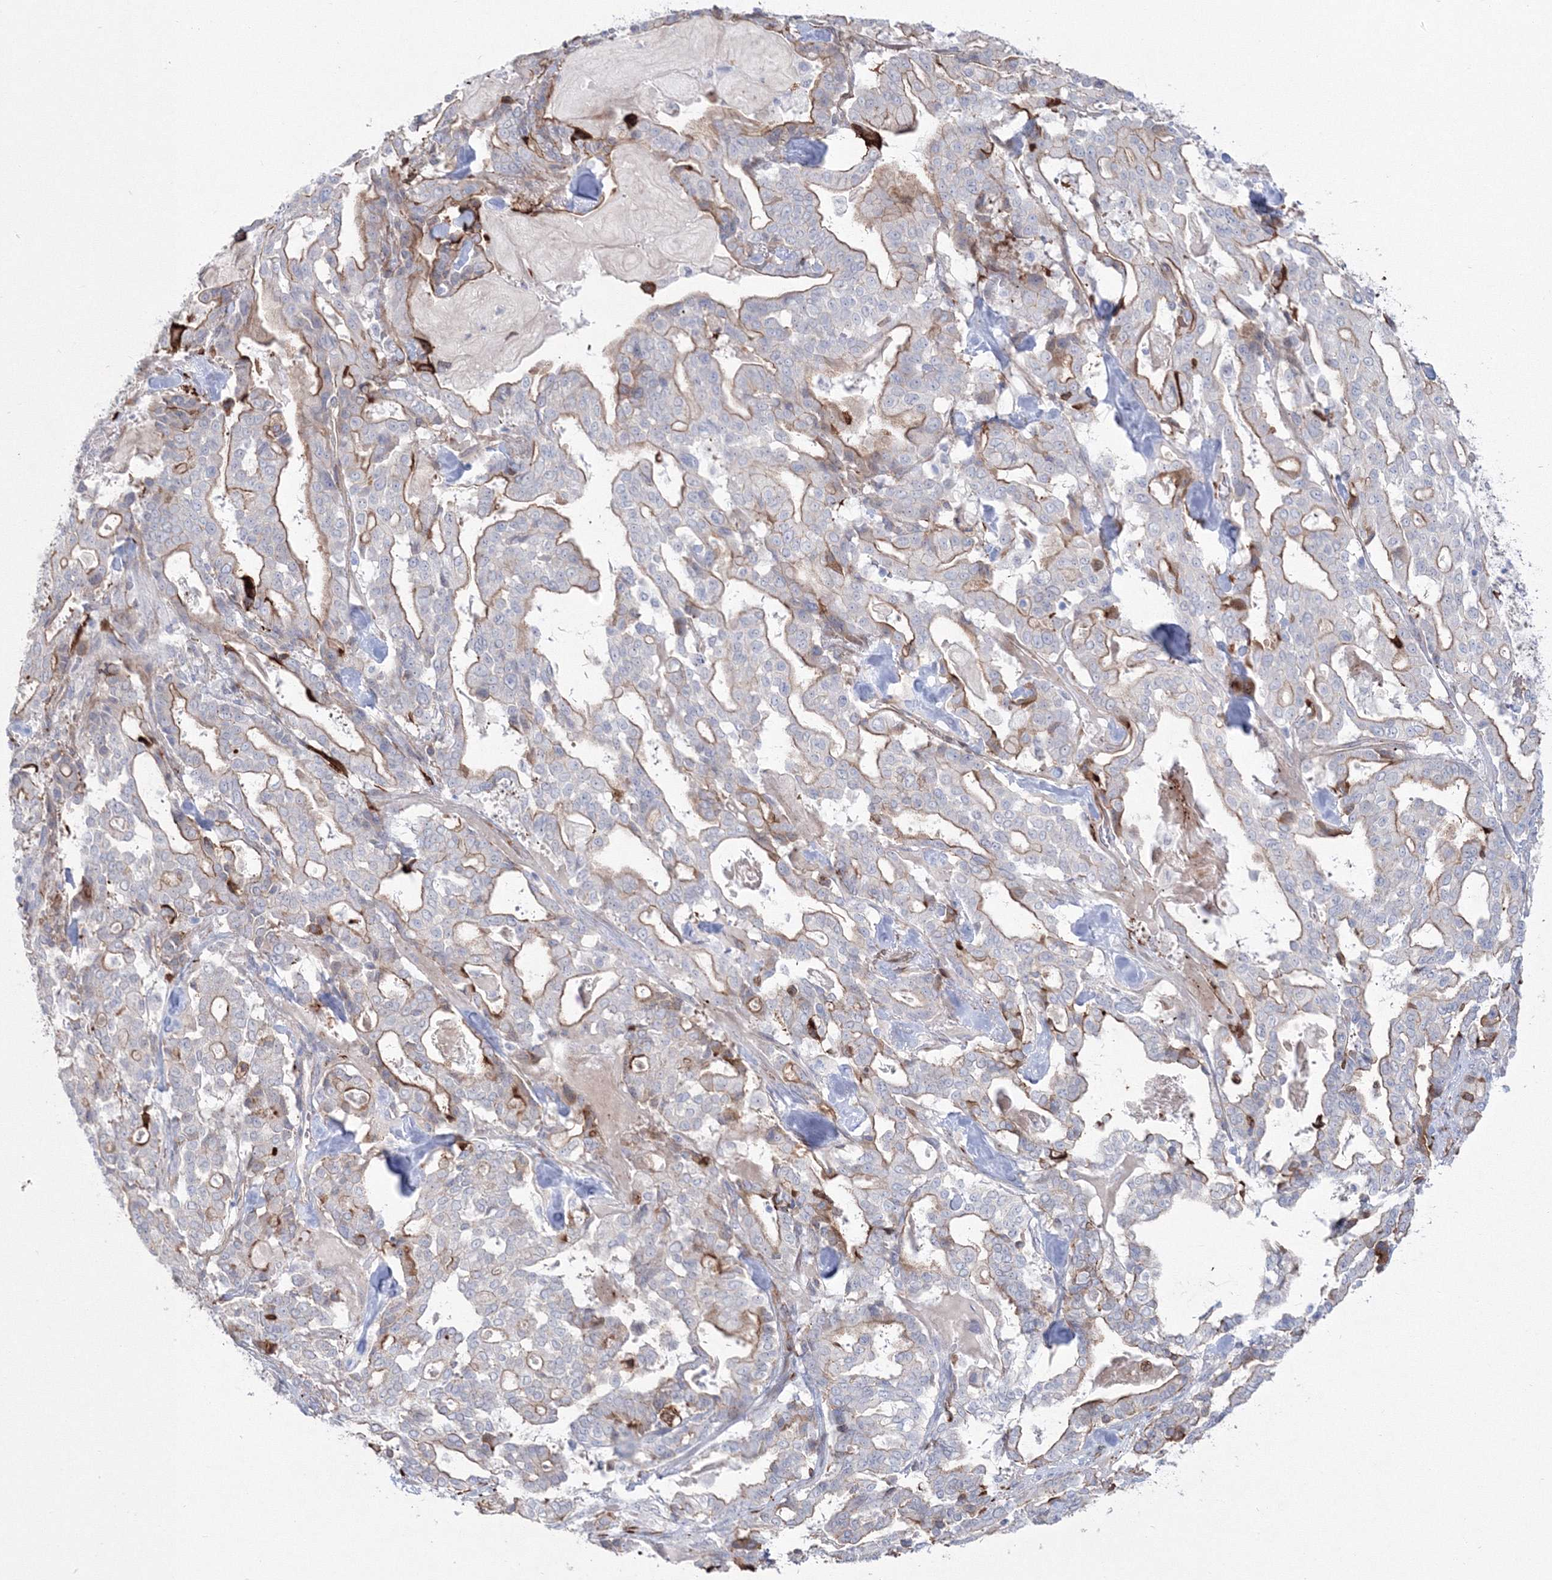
{"staining": {"intensity": "moderate", "quantity": ">75%", "location": "cytoplasmic/membranous"}, "tissue": "pancreatic cancer", "cell_type": "Tumor cells", "image_type": "cancer", "snomed": [{"axis": "morphology", "description": "Adenocarcinoma, NOS"}, {"axis": "topography", "description": "Pancreas"}], "caption": "Adenocarcinoma (pancreatic) stained with a brown dye exhibits moderate cytoplasmic/membranous positive expression in about >75% of tumor cells.", "gene": "HYAL2", "patient": {"sex": "male", "age": 63}}